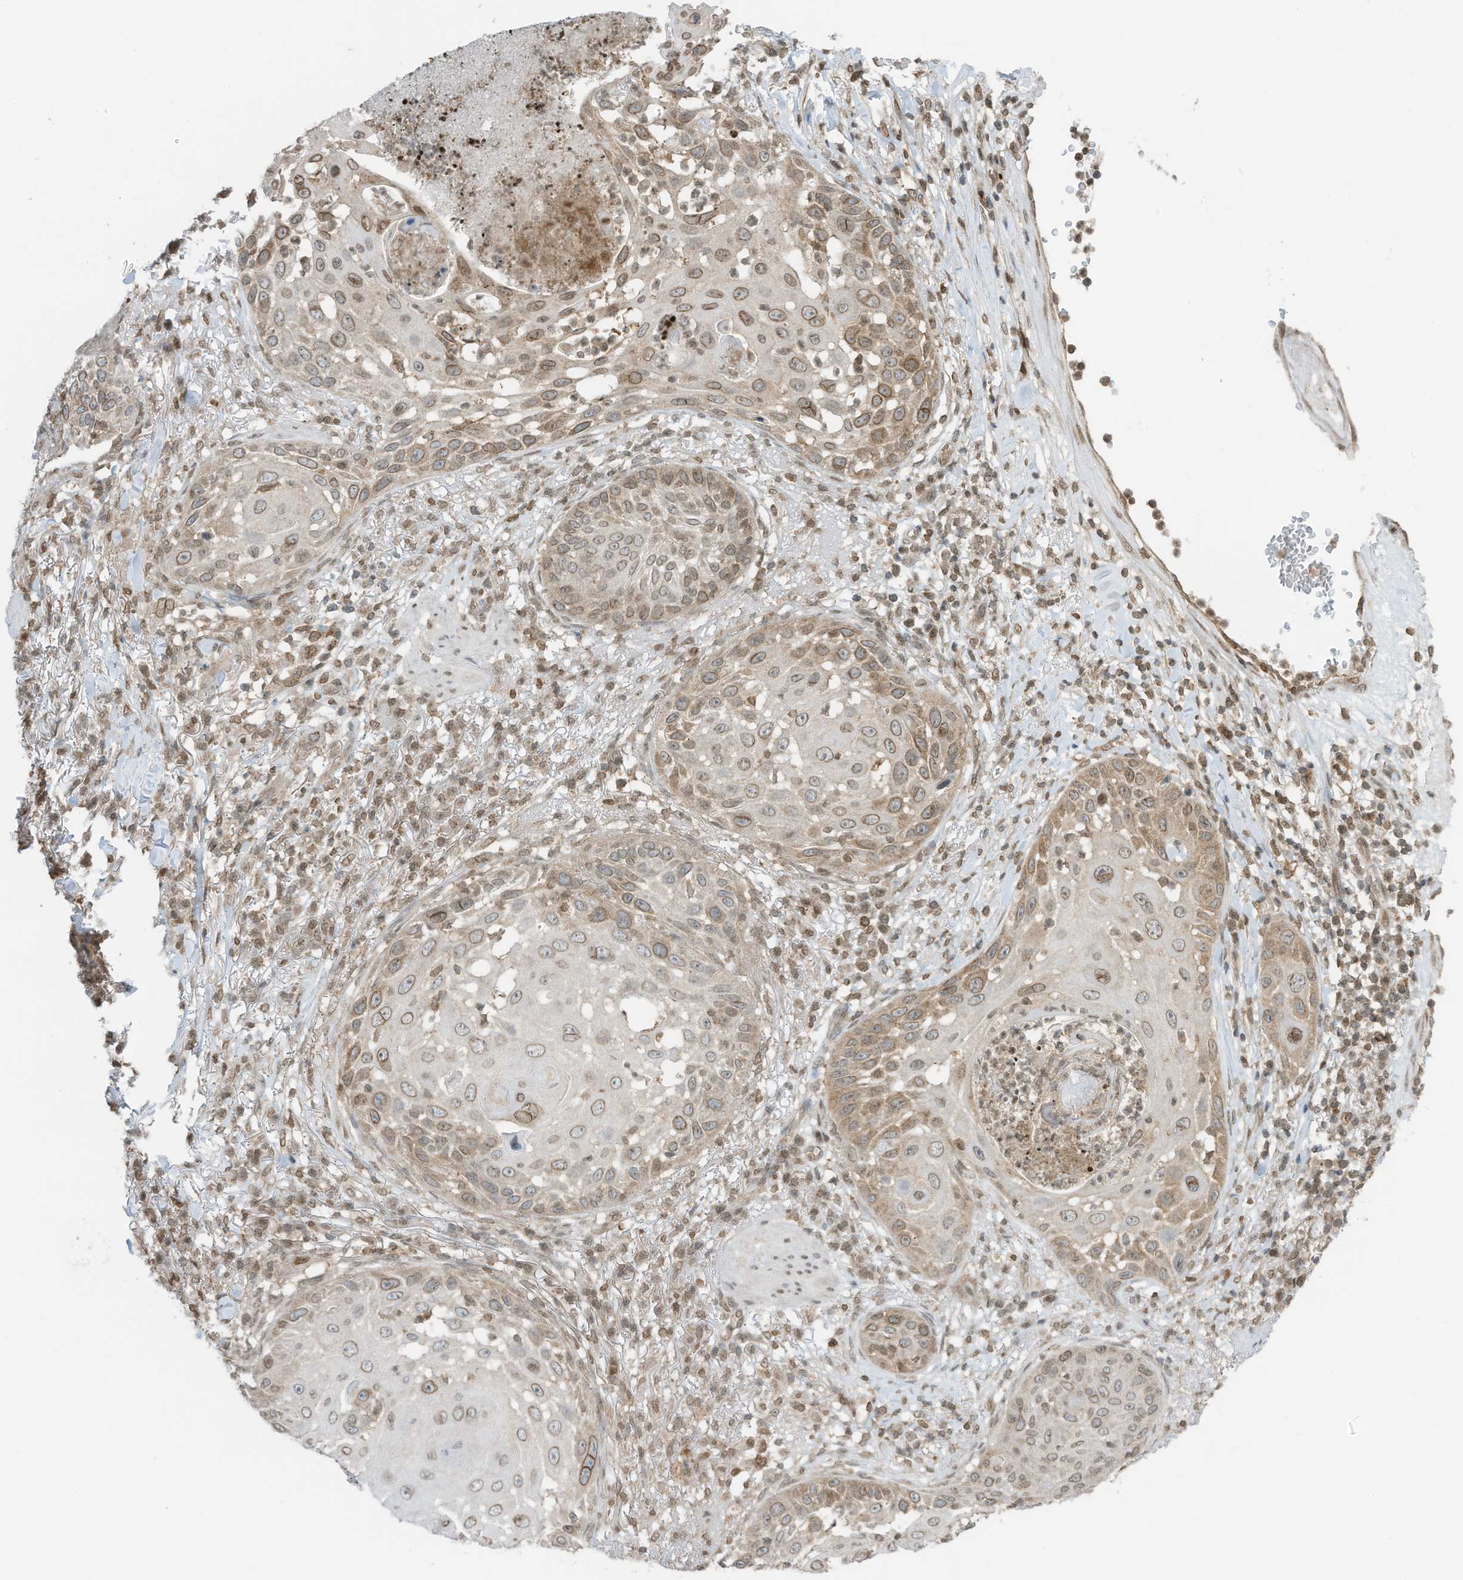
{"staining": {"intensity": "moderate", "quantity": "25%-75%", "location": "cytoplasmic/membranous,nuclear"}, "tissue": "skin cancer", "cell_type": "Tumor cells", "image_type": "cancer", "snomed": [{"axis": "morphology", "description": "Squamous cell carcinoma, NOS"}, {"axis": "topography", "description": "Skin"}], "caption": "Immunohistochemical staining of skin cancer (squamous cell carcinoma) displays medium levels of moderate cytoplasmic/membranous and nuclear protein positivity in approximately 25%-75% of tumor cells. The staining is performed using DAB brown chromogen to label protein expression. The nuclei are counter-stained blue using hematoxylin.", "gene": "KPNB1", "patient": {"sex": "female", "age": 44}}